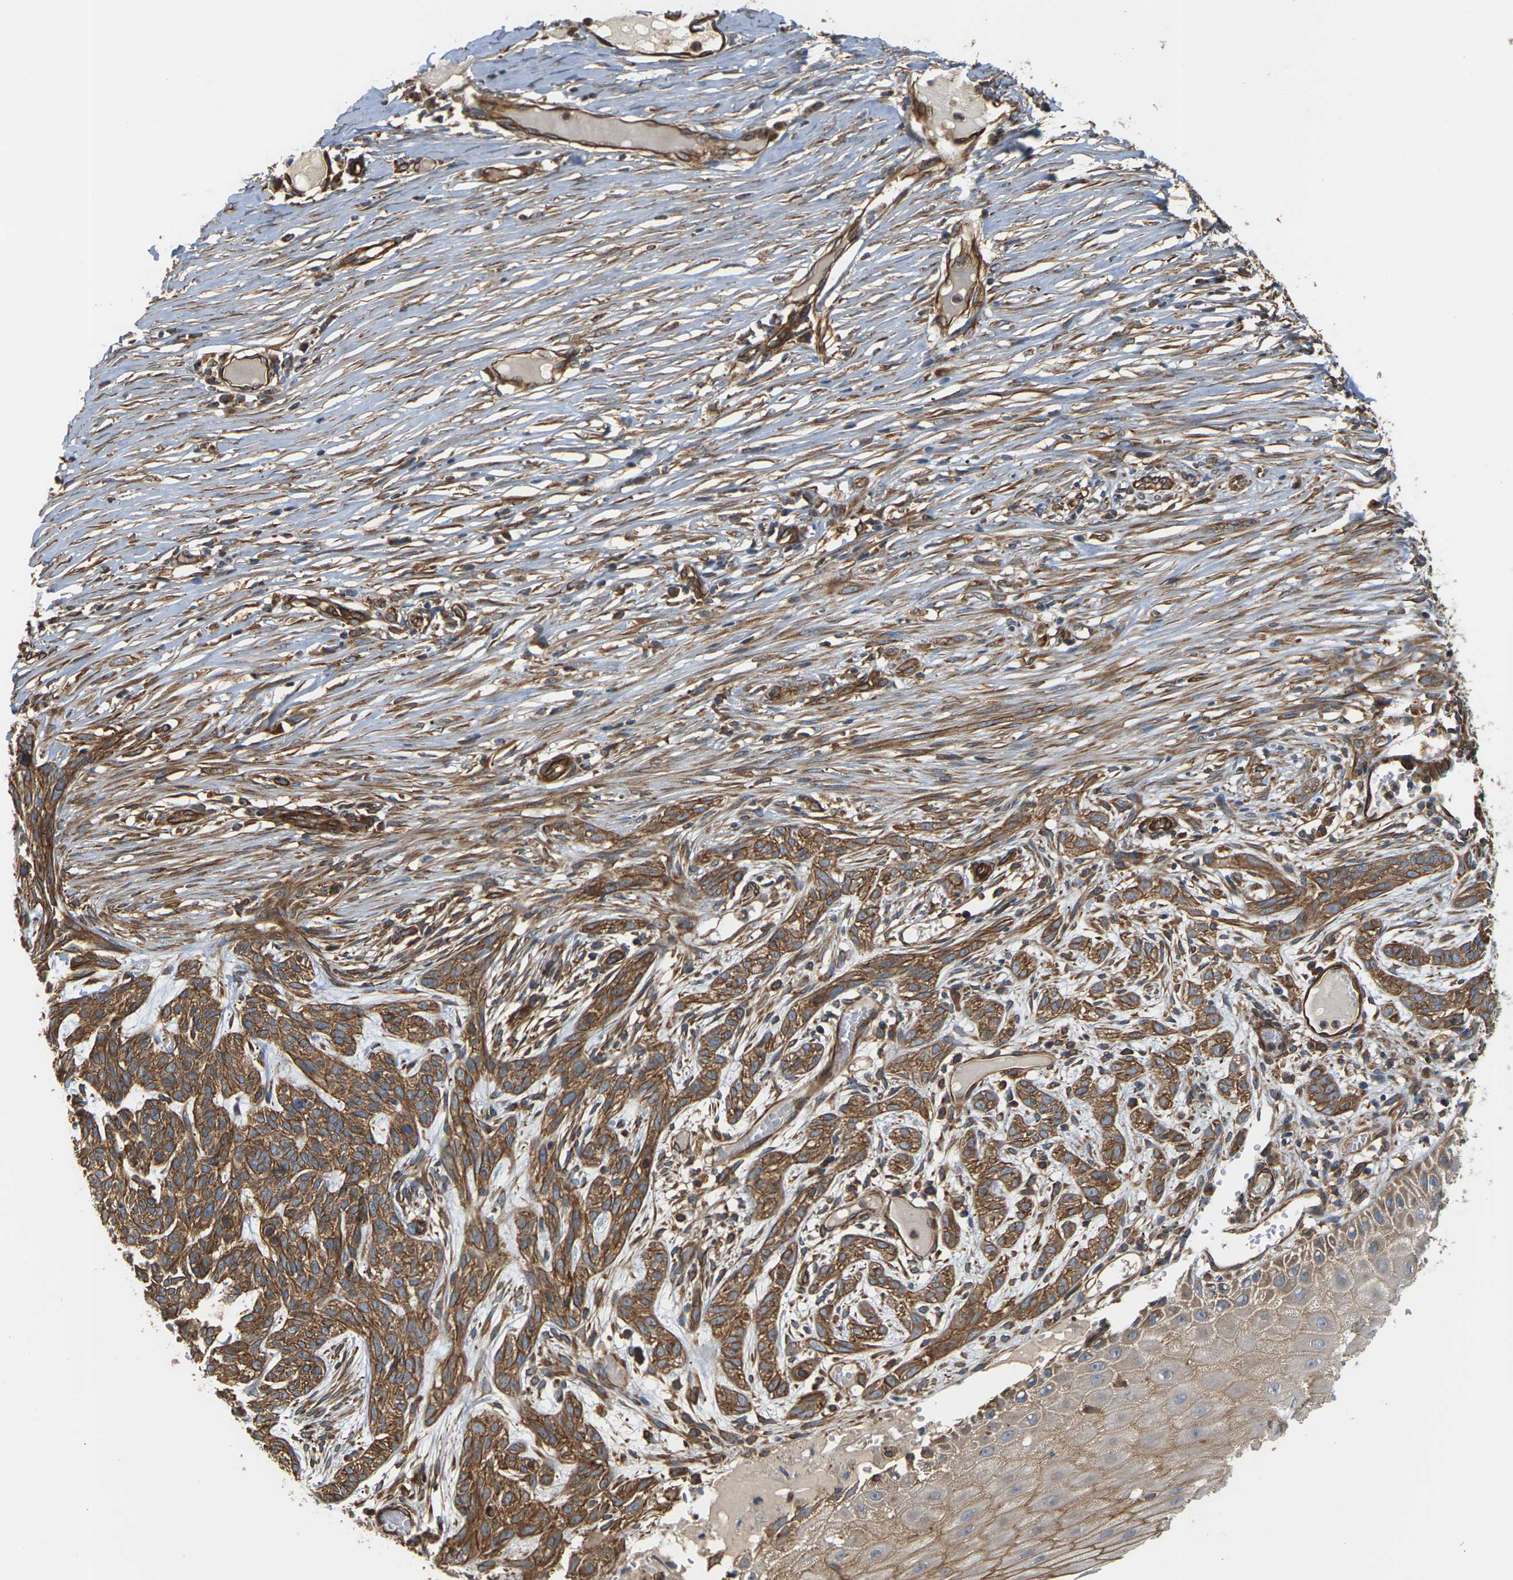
{"staining": {"intensity": "moderate", "quantity": ">75%", "location": "cytoplasmic/membranous"}, "tissue": "skin cancer", "cell_type": "Tumor cells", "image_type": "cancer", "snomed": [{"axis": "morphology", "description": "Basal cell carcinoma"}, {"axis": "topography", "description": "Skin"}], "caption": "Moderate cytoplasmic/membranous expression is seen in about >75% of tumor cells in basal cell carcinoma (skin). (DAB (3,3'-diaminobenzidine) IHC, brown staining for protein, blue staining for nuclei).", "gene": "PCDHB4", "patient": {"sex": "female", "age": 59}}